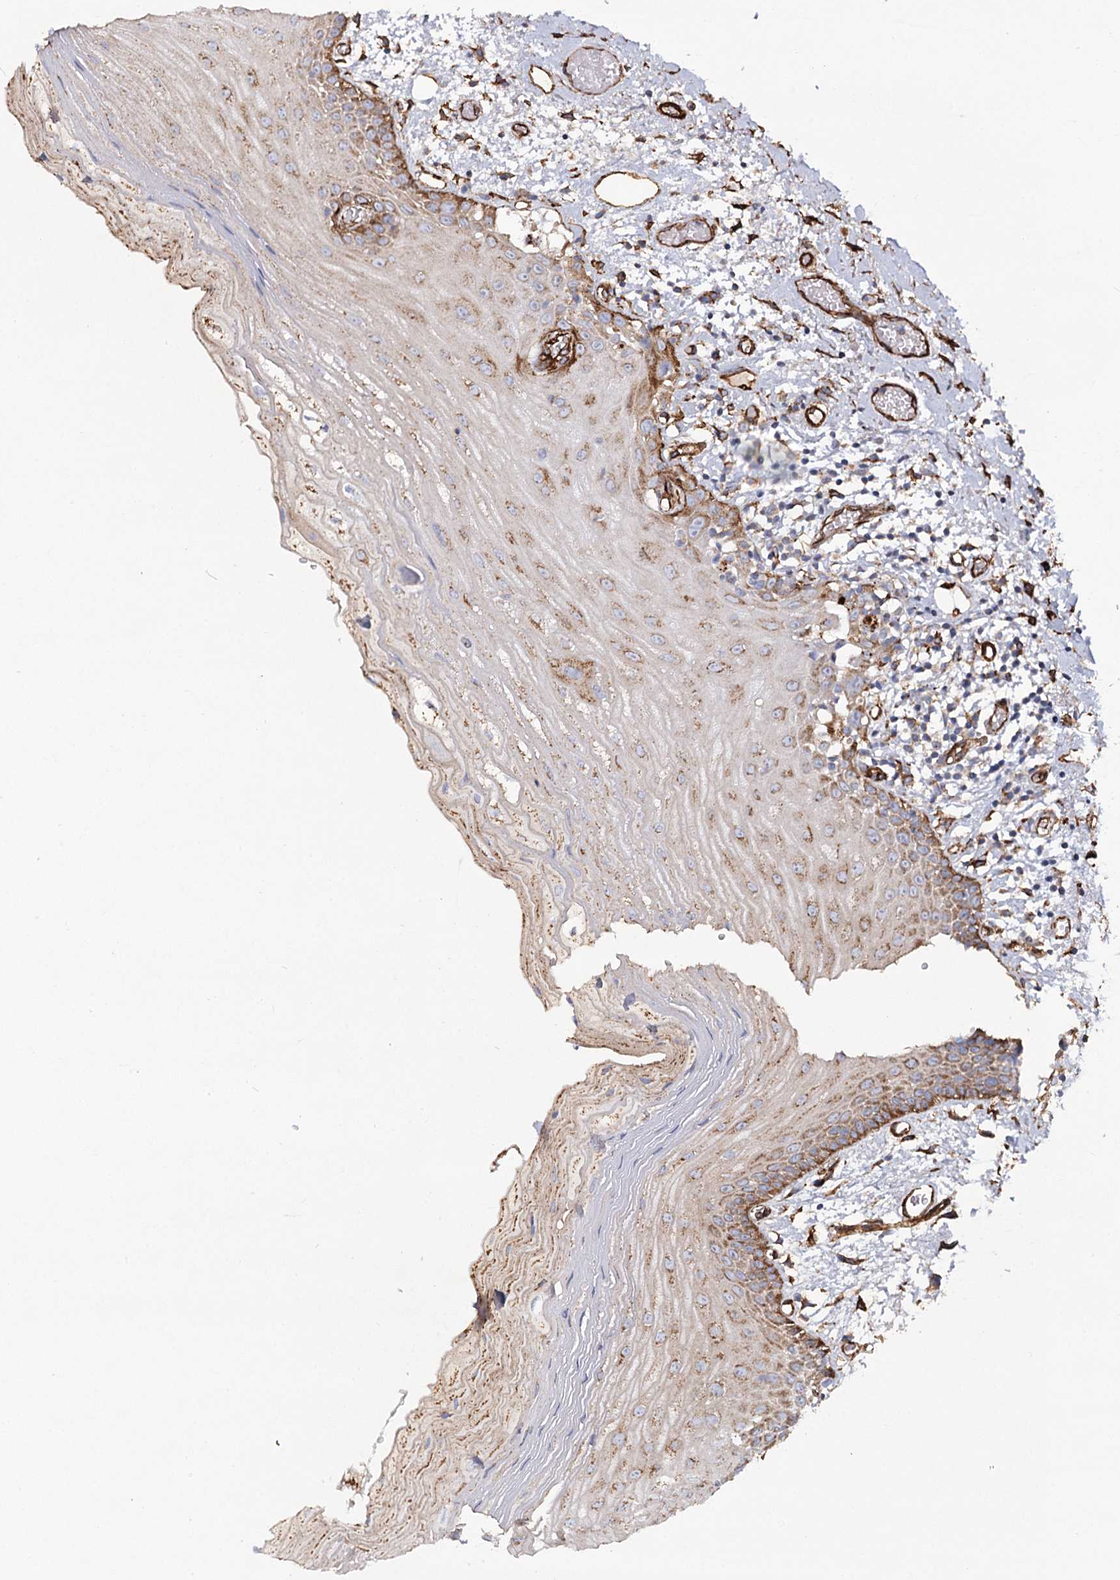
{"staining": {"intensity": "moderate", "quantity": ">75%", "location": "cytoplasmic/membranous"}, "tissue": "oral mucosa", "cell_type": "Squamous epithelial cells", "image_type": "normal", "snomed": [{"axis": "morphology", "description": "Normal tissue, NOS"}, {"axis": "topography", "description": "Oral tissue"}], "caption": "Oral mucosa stained with immunohistochemistry reveals moderate cytoplasmic/membranous staining in approximately >75% of squamous epithelial cells.", "gene": "TMEM164", "patient": {"sex": "male", "age": 52}}